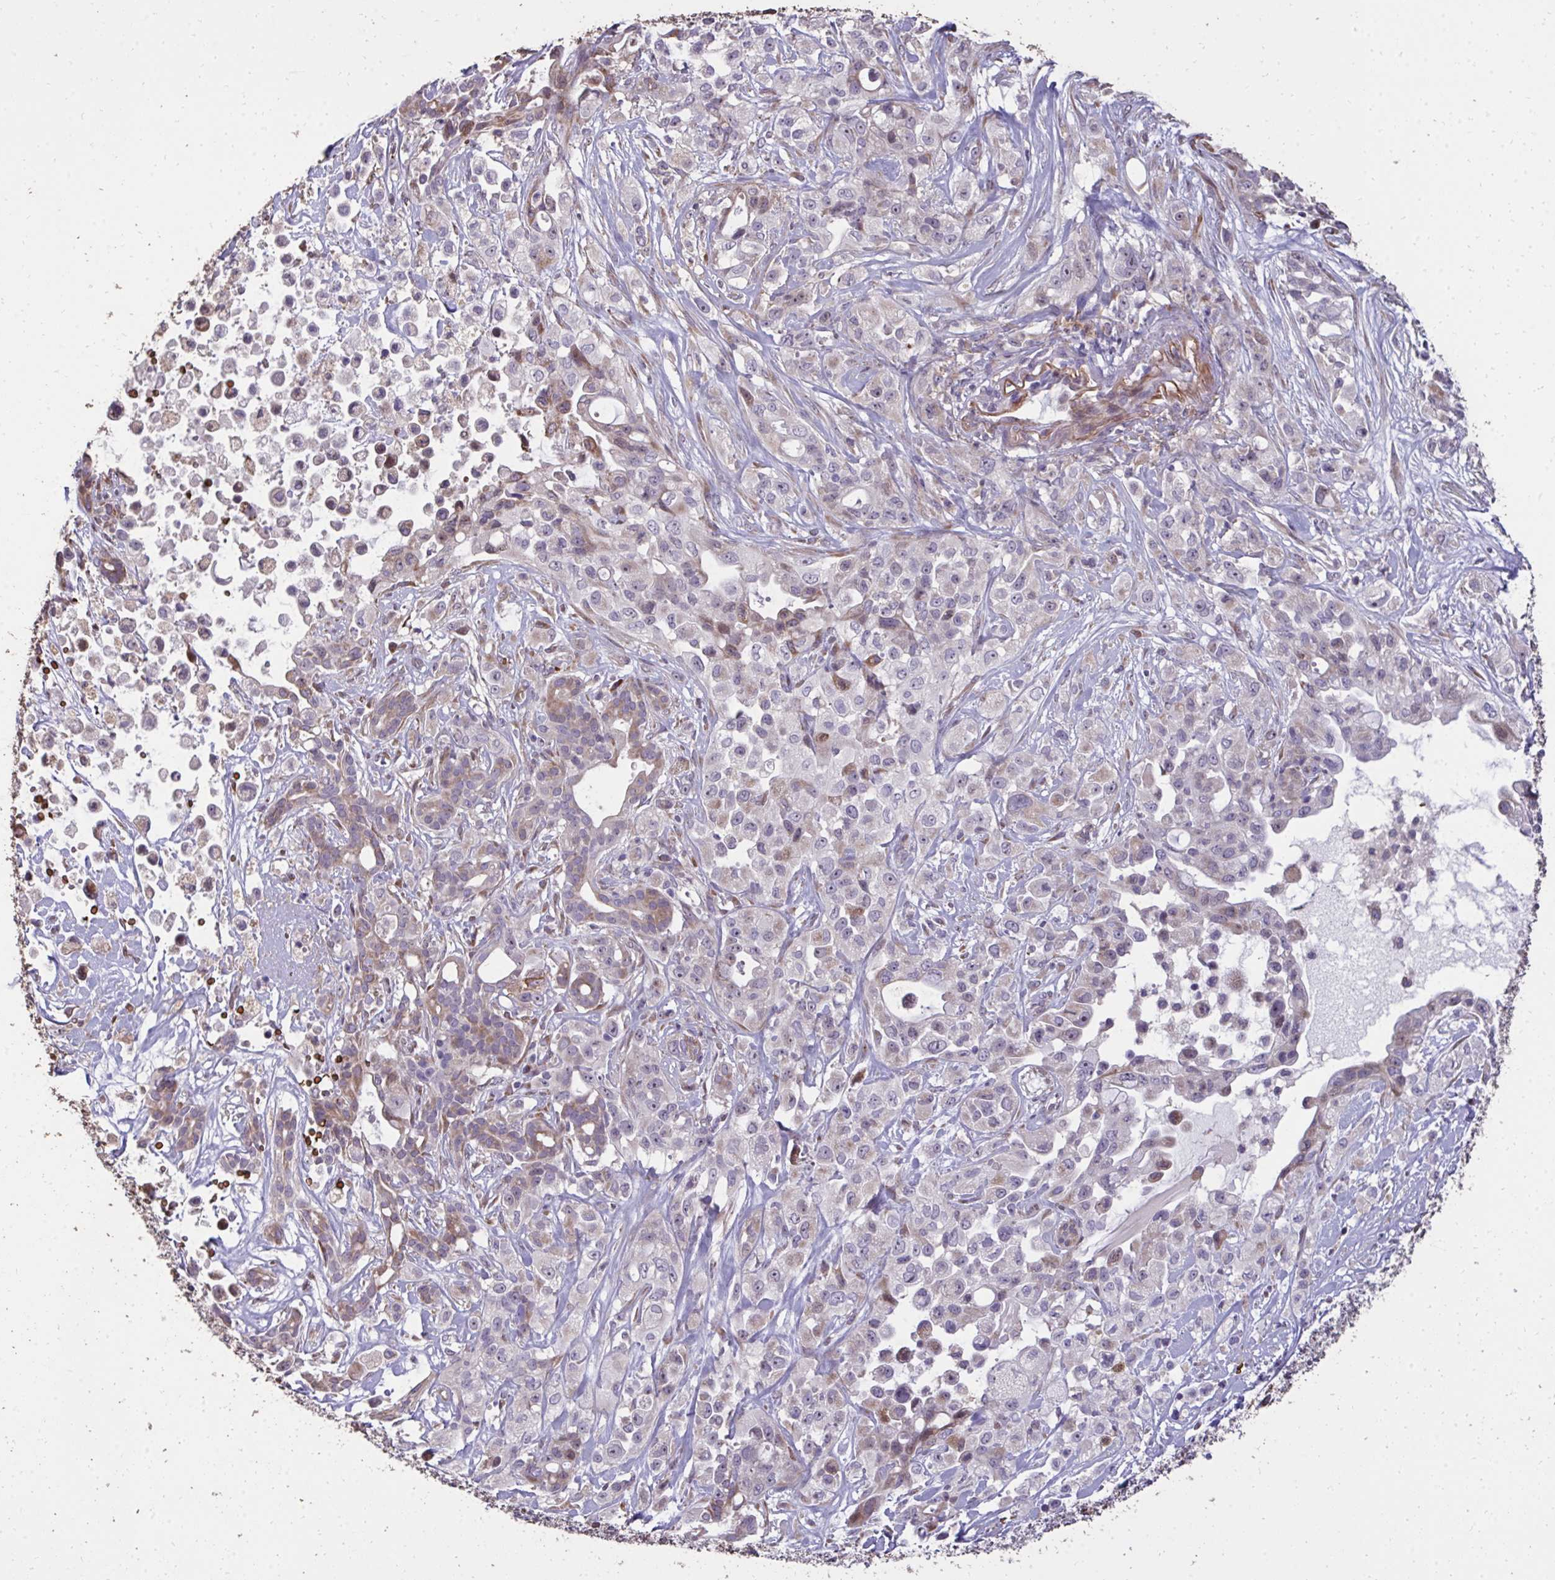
{"staining": {"intensity": "weak", "quantity": "<25%", "location": "cytoplasmic/membranous"}, "tissue": "pancreatic cancer", "cell_type": "Tumor cells", "image_type": "cancer", "snomed": [{"axis": "morphology", "description": "Adenocarcinoma, NOS"}, {"axis": "topography", "description": "Pancreas"}], "caption": "Pancreatic cancer was stained to show a protein in brown. There is no significant positivity in tumor cells.", "gene": "FIBCD1", "patient": {"sex": "male", "age": 44}}